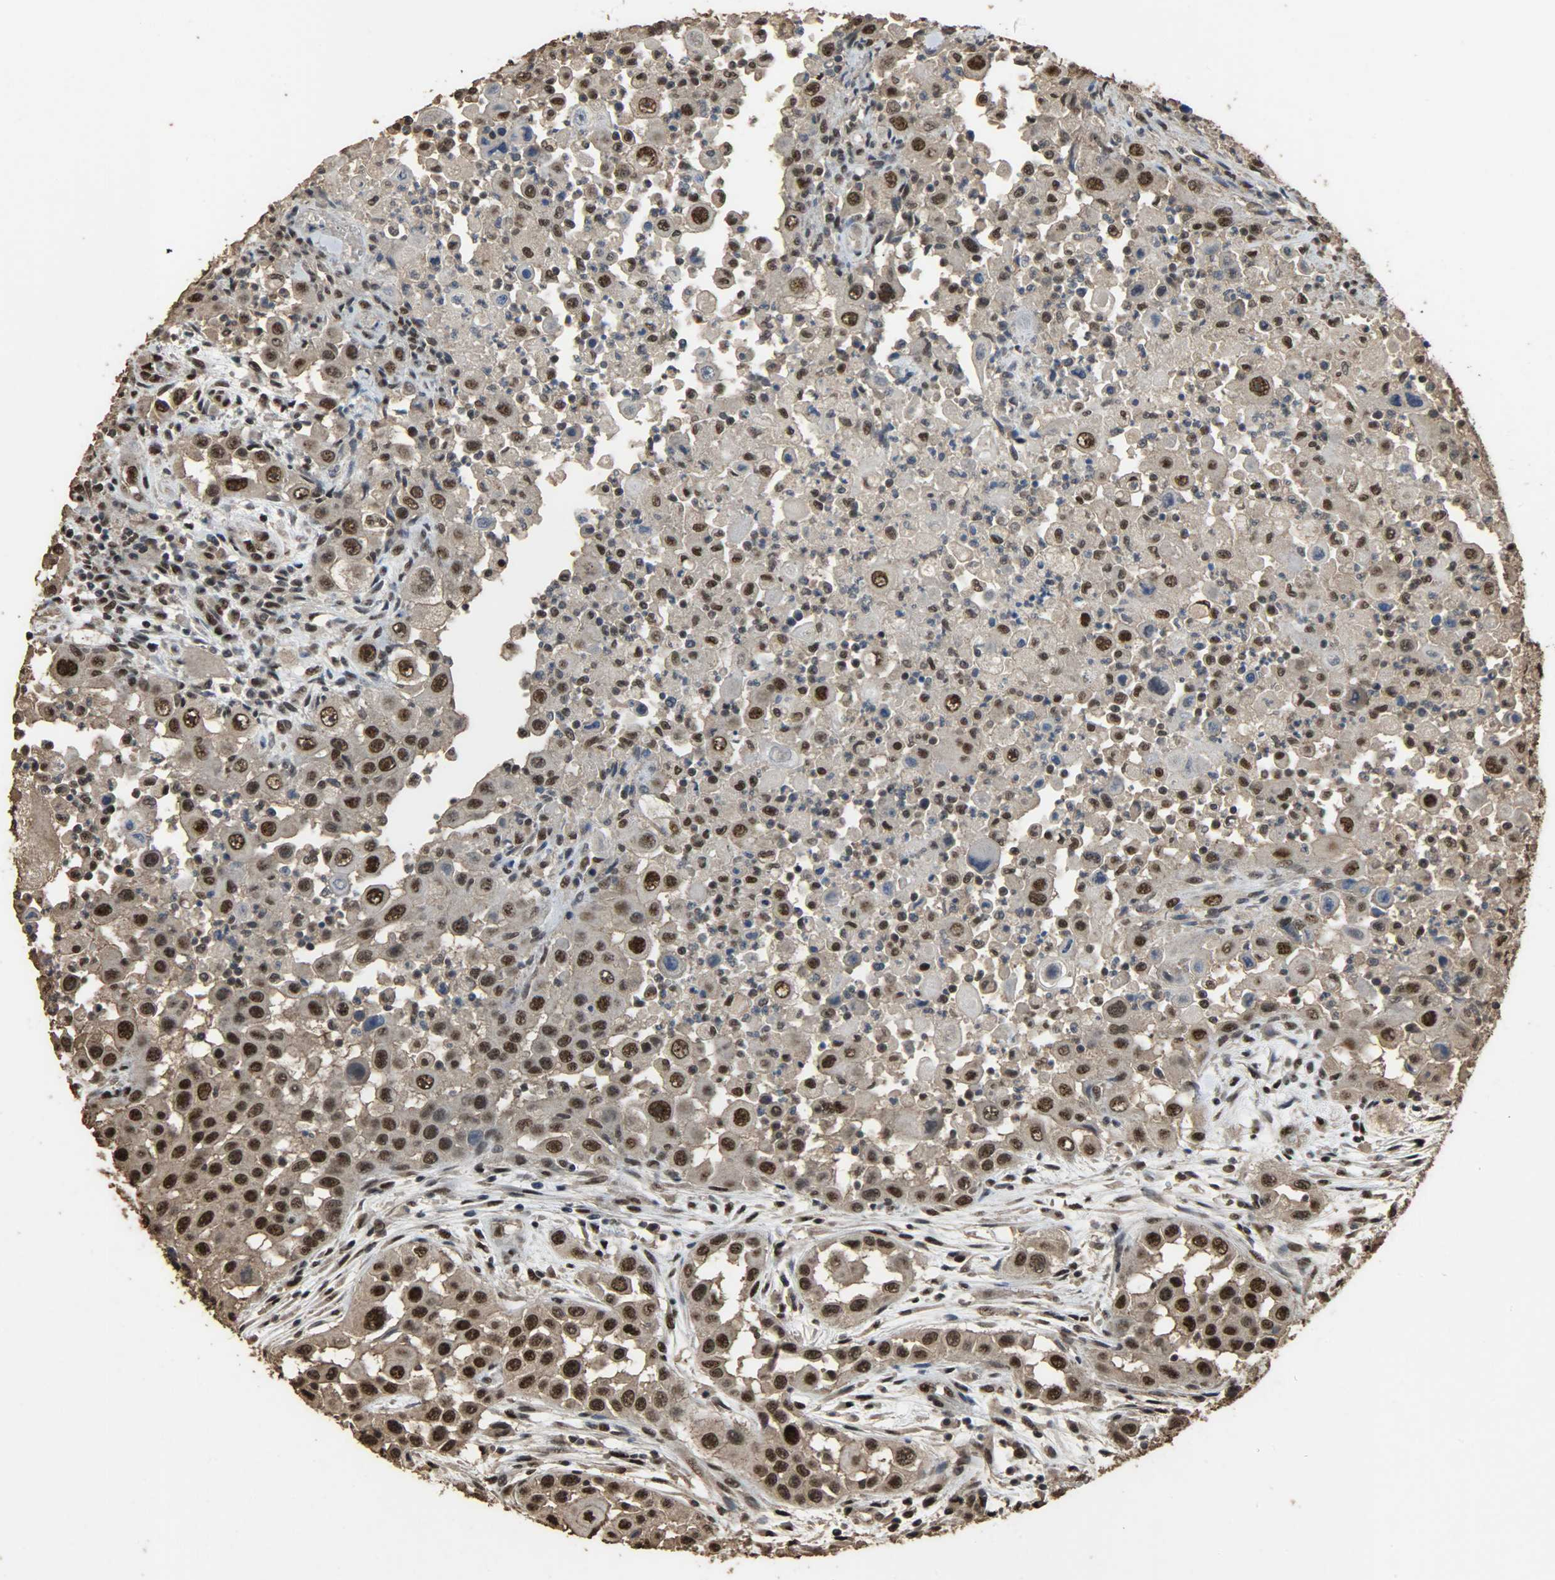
{"staining": {"intensity": "strong", "quantity": ">75%", "location": "cytoplasmic/membranous,nuclear"}, "tissue": "head and neck cancer", "cell_type": "Tumor cells", "image_type": "cancer", "snomed": [{"axis": "morphology", "description": "Carcinoma, NOS"}, {"axis": "topography", "description": "Head-Neck"}], "caption": "Immunohistochemical staining of head and neck carcinoma reveals high levels of strong cytoplasmic/membranous and nuclear staining in approximately >75% of tumor cells.", "gene": "CCNT2", "patient": {"sex": "male", "age": 87}}